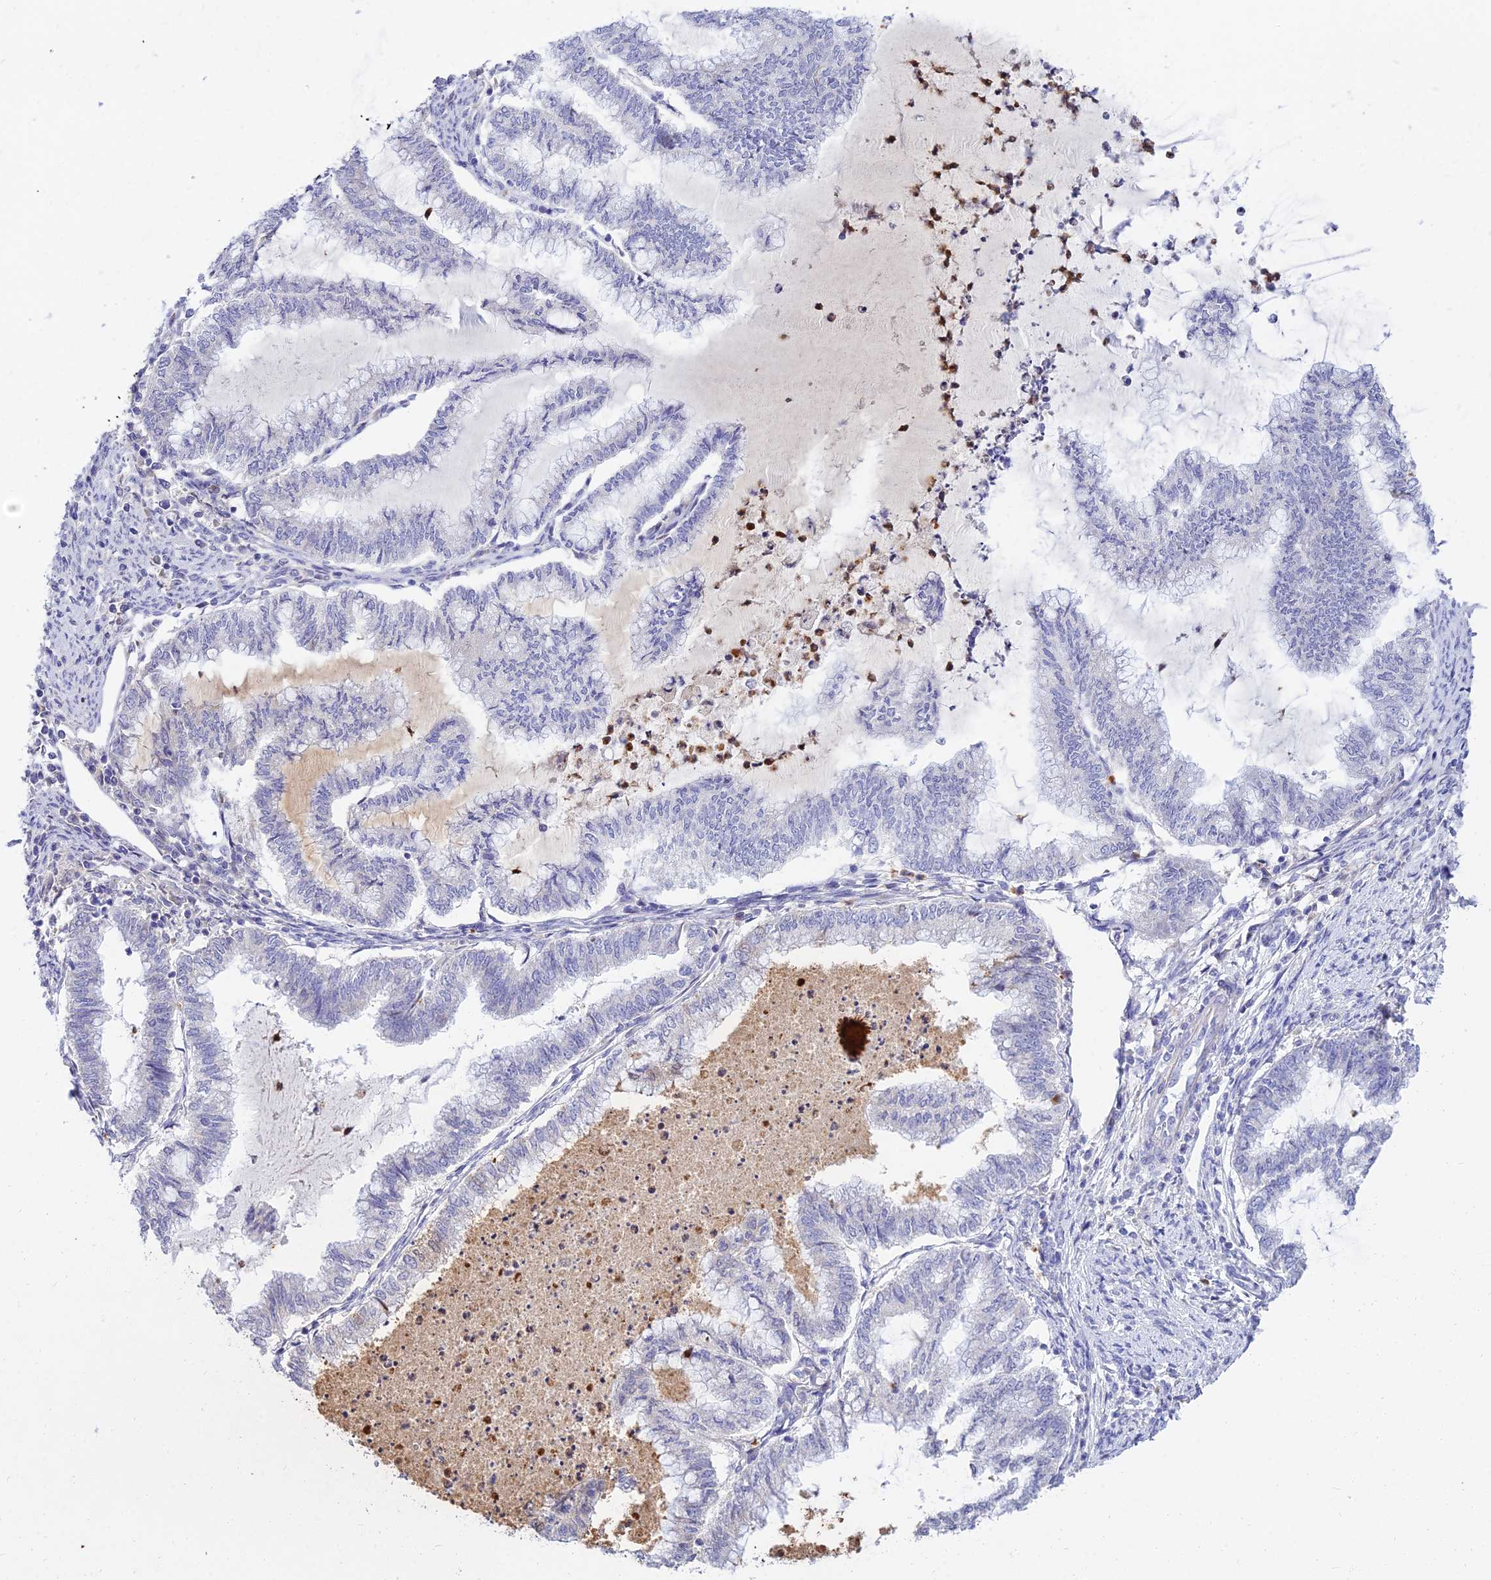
{"staining": {"intensity": "negative", "quantity": "none", "location": "none"}, "tissue": "endometrial cancer", "cell_type": "Tumor cells", "image_type": "cancer", "snomed": [{"axis": "morphology", "description": "Adenocarcinoma, NOS"}, {"axis": "topography", "description": "Endometrium"}], "caption": "A micrograph of human adenocarcinoma (endometrial) is negative for staining in tumor cells. Brightfield microscopy of immunohistochemistry stained with DAB (3,3'-diaminobenzidine) (brown) and hematoxylin (blue), captured at high magnification.", "gene": "VWC2L", "patient": {"sex": "female", "age": 79}}